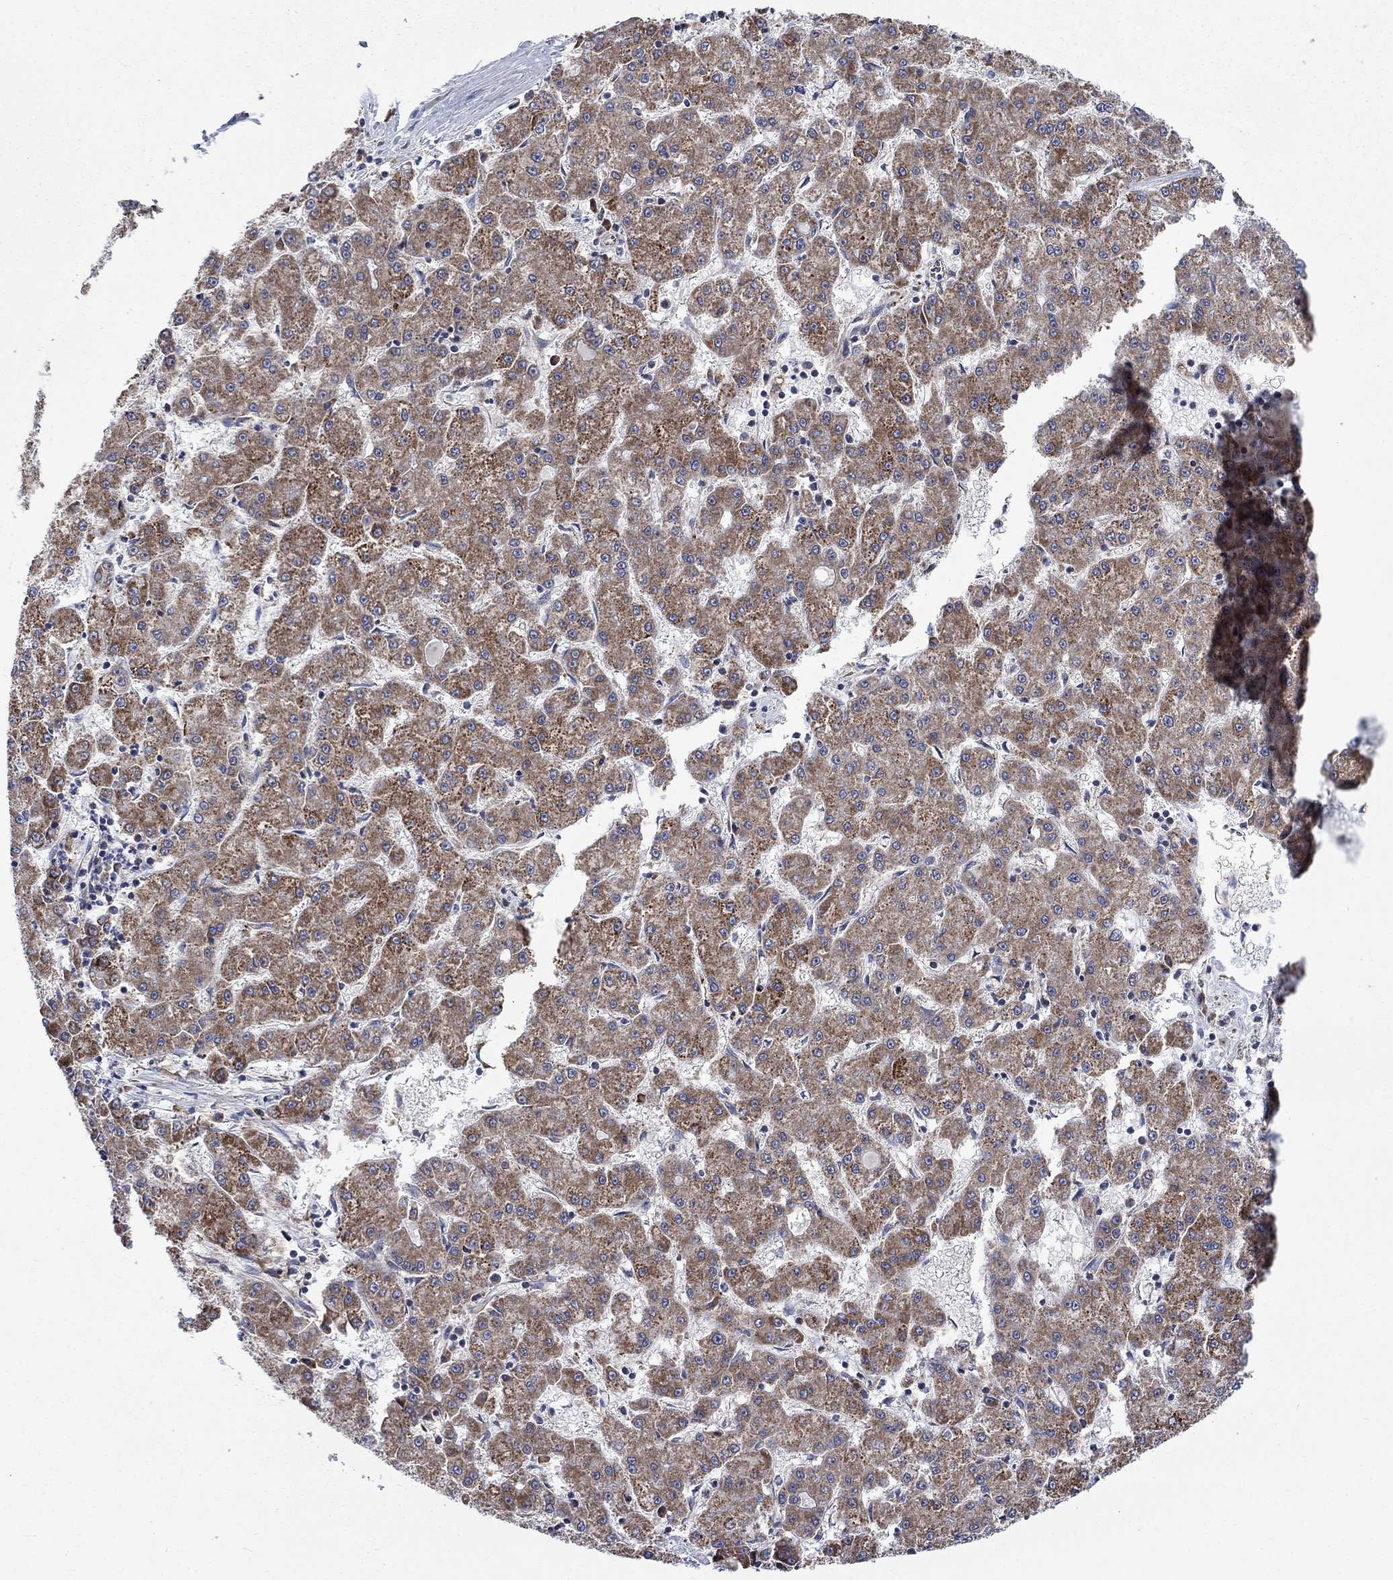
{"staining": {"intensity": "moderate", "quantity": "25%-75%", "location": "cytoplasmic/membranous"}, "tissue": "liver cancer", "cell_type": "Tumor cells", "image_type": "cancer", "snomed": [{"axis": "morphology", "description": "Carcinoma, Hepatocellular, NOS"}, {"axis": "topography", "description": "Liver"}], "caption": "Liver cancer stained for a protein displays moderate cytoplasmic/membranous positivity in tumor cells.", "gene": "RPLP0", "patient": {"sex": "male", "age": 73}}